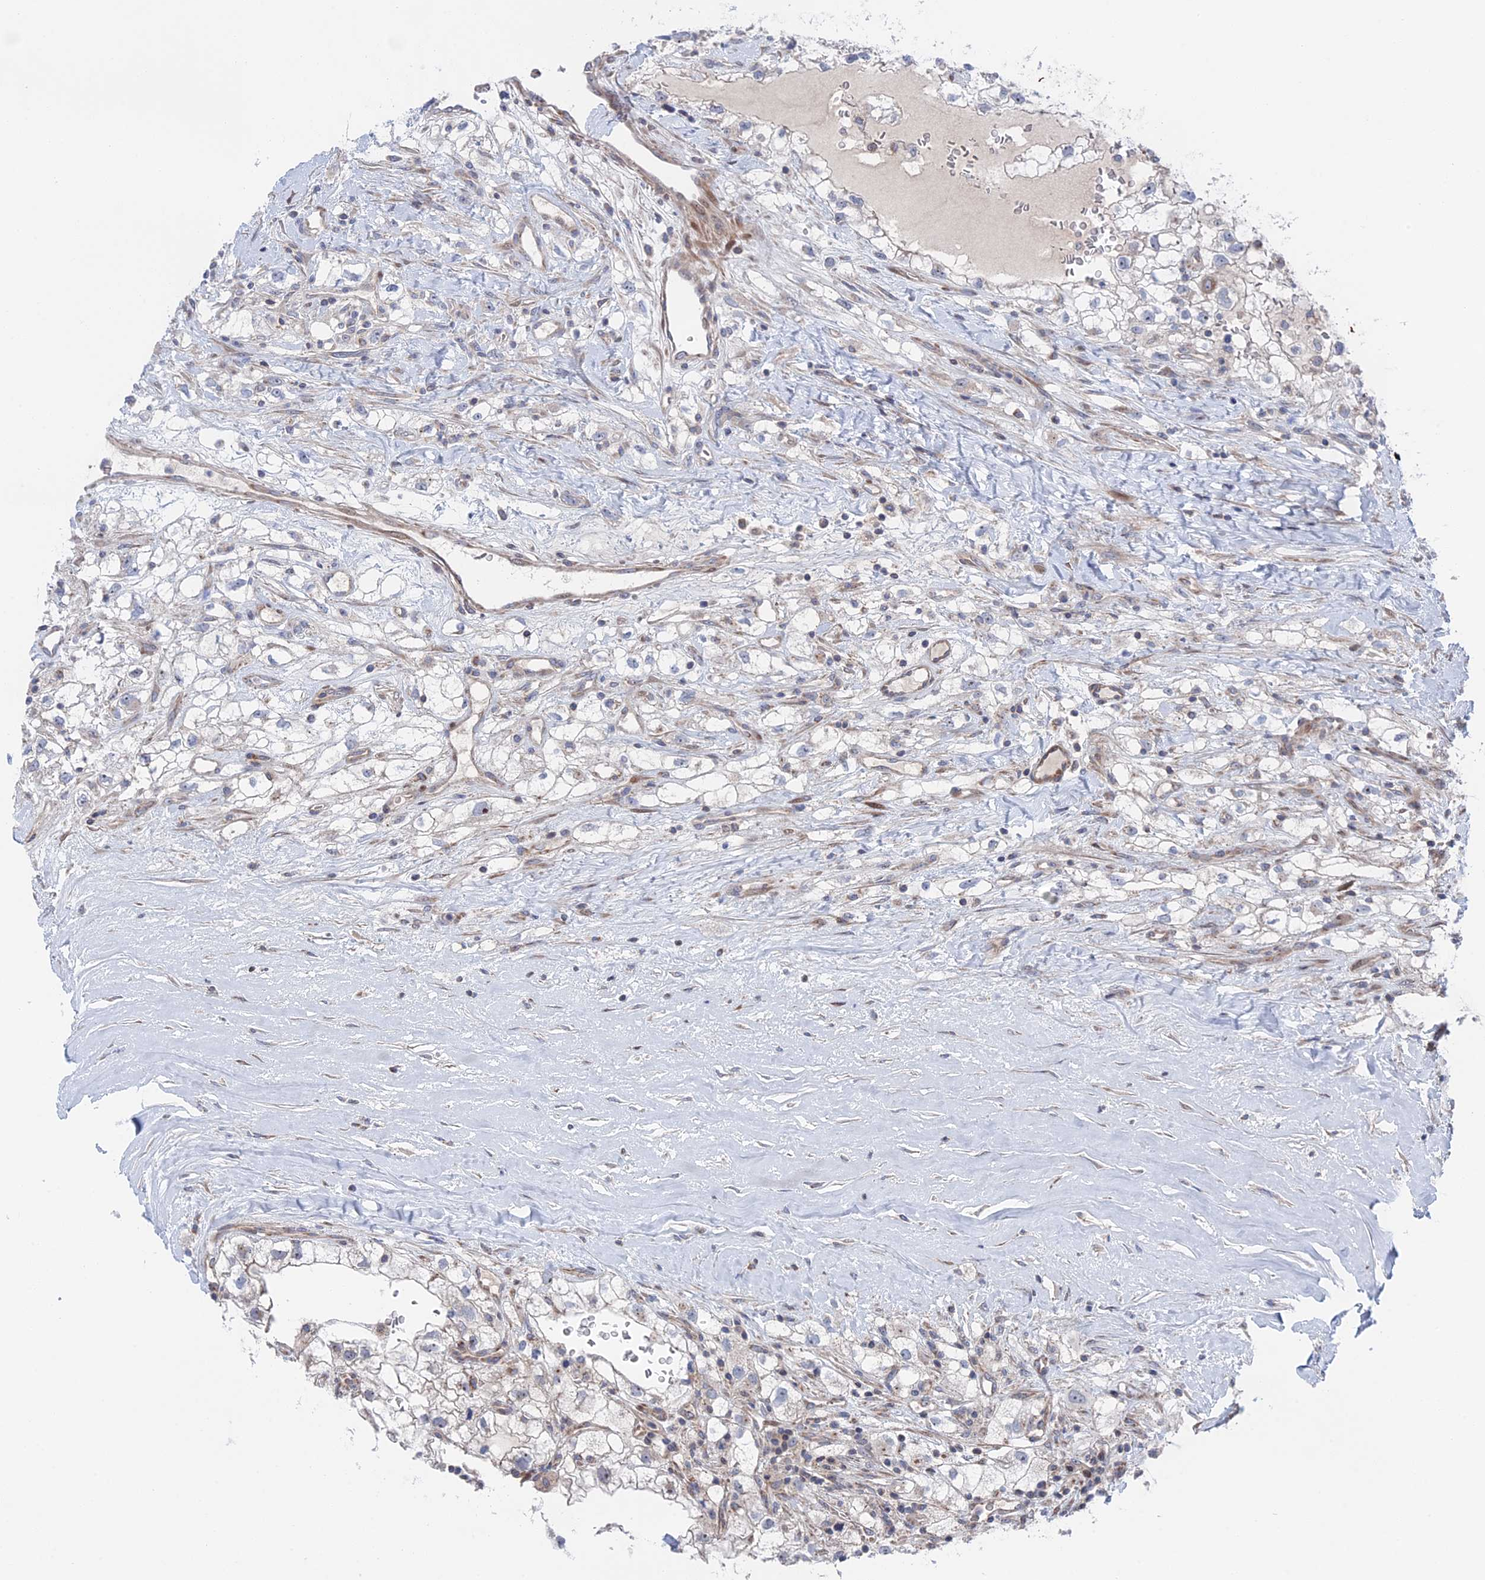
{"staining": {"intensity": "weak", "quantity": "<25%", "location": "nuclear"}, "tissue": "renal cancer", "cell_type": "Tumor cells", "image_type": "cancer", "snomed": [{"axis": "morphology", "description": "Adenocarcinoma, NOS"}, {"axis": "topography", "description": "Kidney"}], "caption": "Renal cancer (adenocarcinoma) stained for a protein using IHC shows no positivity tumor cells.", "gene": "IL7", "patient": {"sex": "male", "age": 59}}